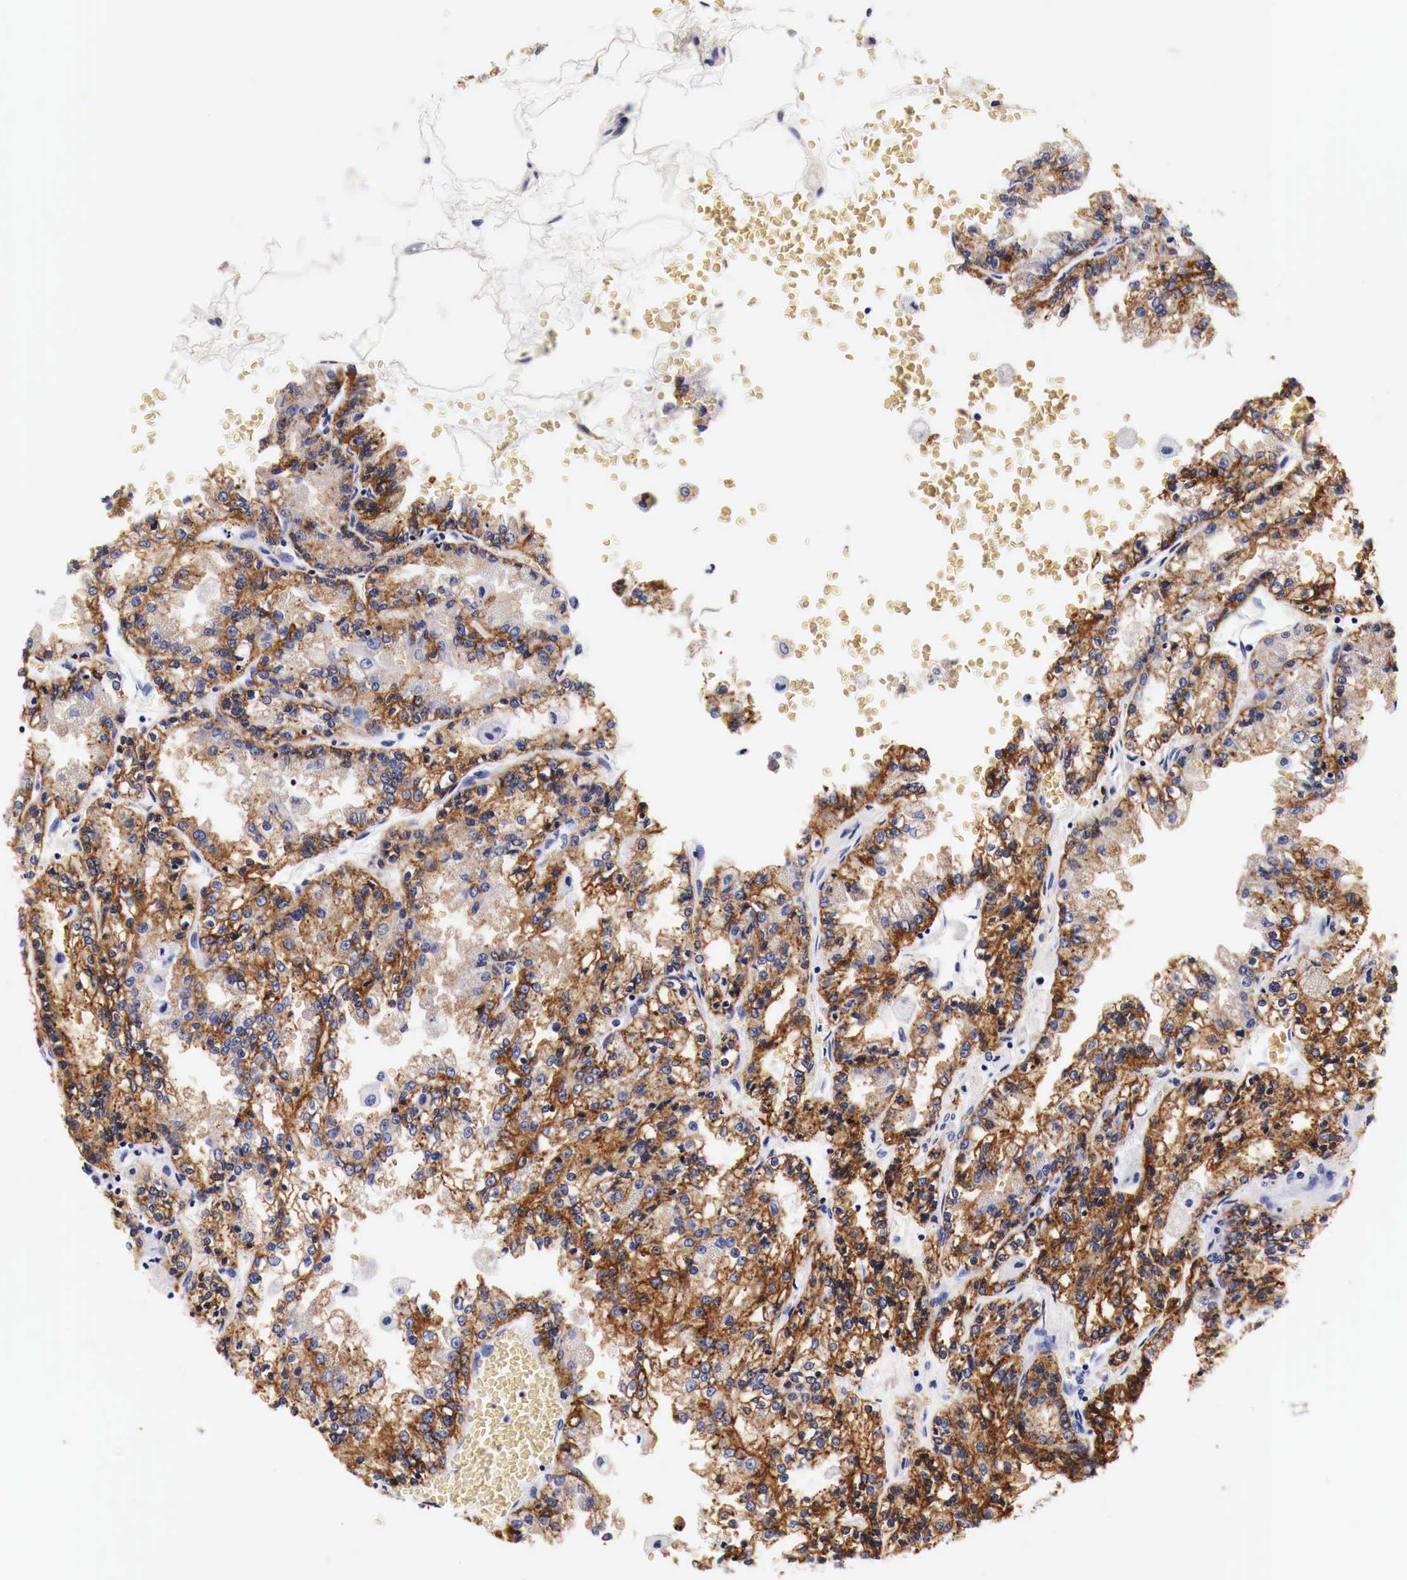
{"staining": {"intensity": "strong", "quantity": ">75%", "location": "cytoplasmic/membranous"}, "tissue": "renal cancer", "cell_type": "Tumor cells", "image_type": "cancer", "snomed": [{"axis": "morphology", "description": "Adenocarcinoma, NOS"}, {"axis": "topography", "description": "Kidney"}], "caption": "Immunohistochemical staining of renal cancer demonstrates strong cytoplasmic/membranous protein positivity in about >75% of tumor cells.", "gene": "EGFR", "patient": {"sex": "female", "age": 56}}